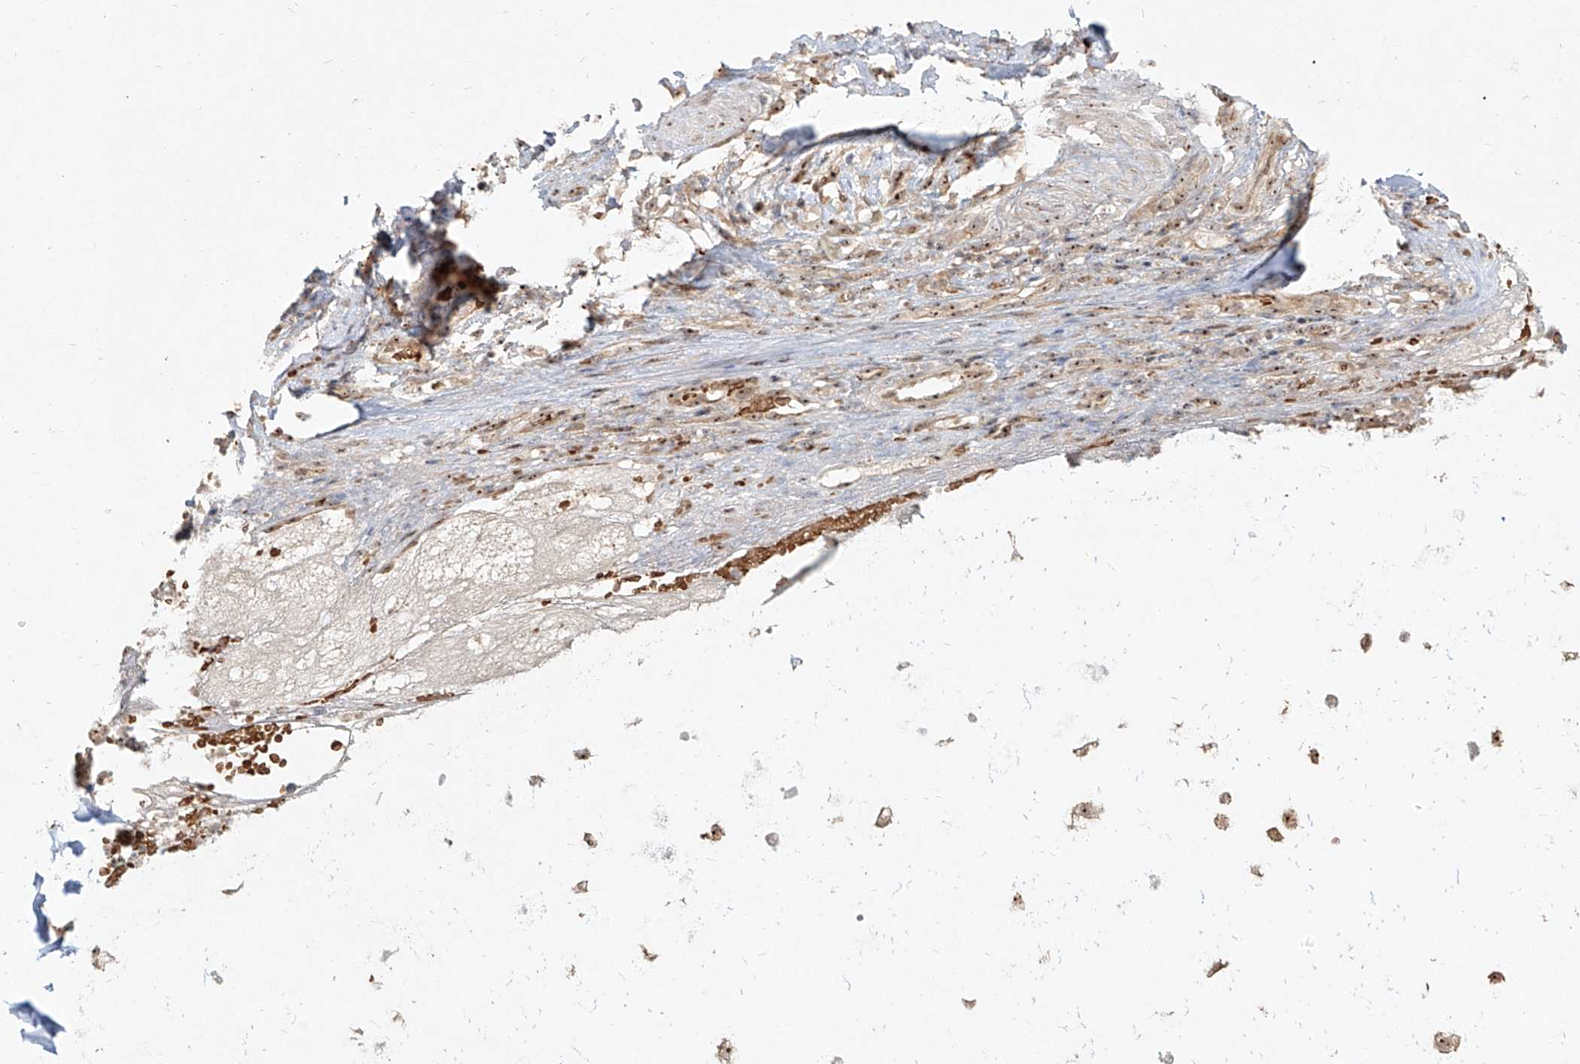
{"staining": {"intensity": "moderate", "quantity": ">75%", "location": "nuclear"}, "tissue": "adipose tissue", "cell_type": "Adipocytes", "image_type": "normal", "snomed": [{"axis": "morphology", "description": "Normal tissue, NOS"}, {"axis": "morphology", "description": "Basal cell carcinoma"}, {"axis": "topography", "description": "Cartilage tissue"}, {"axis": "topography", "description": "Nasopharynx"}, {"axis": "topography", "description": "Oral tissue"}], "caption": "An IHC micrograph of benign tissue is shown. Protein staining in brown labels moderate nuclear positivity in adipose tissue within adipocytes.", "gene": "BYSL", "patient": {"sex": "female", "age": 77}}